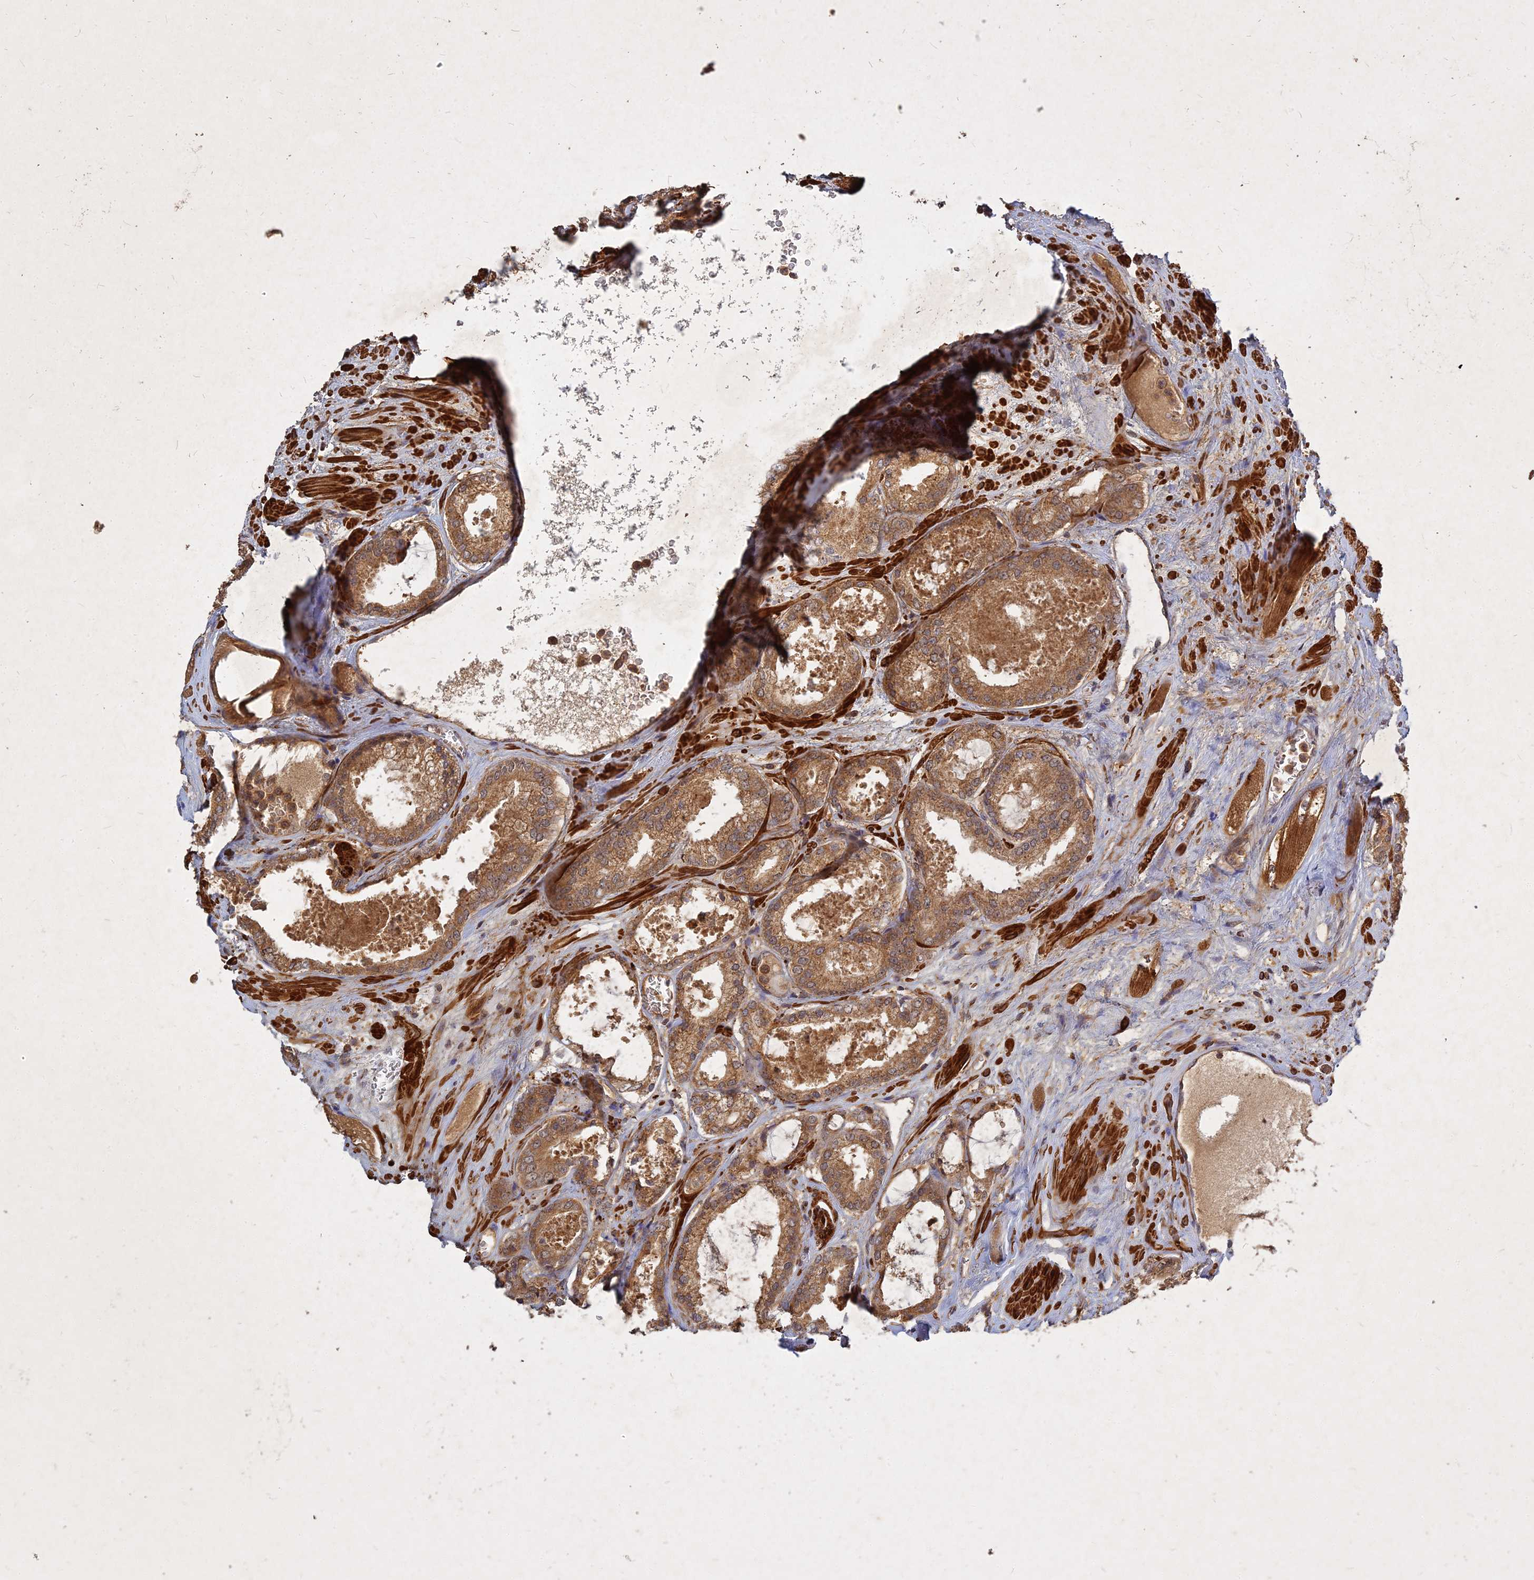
{"staining": {"intensity": "moderate", "quantity": ">75%", "location": "cytoplasmic/membranous"}, "tissue": "prostate cancer", "cell_type": "Tumor cells", "image_type": "cancer", "snomed": [{"axis": "morphology", "description": "Adenocarcinoma, Low grade"}, {"axis": "topography", "description": "Prostate"}], "caption": "IHC staining of prostate cancer, which exhibits medium levels of moderate cytoplasmic/membranous staining in approximately >75% of tumor cells indicating moderate cytoplasmic/membranous protein positivity. The staining was performed using DAB (3,3'-diaminobenzidine) (brown) for protein detection and nuclei were counterstained in hematoxylin (blue).", "gene": "UBE2W", "patient": {"sex": "male", "age": 68}}